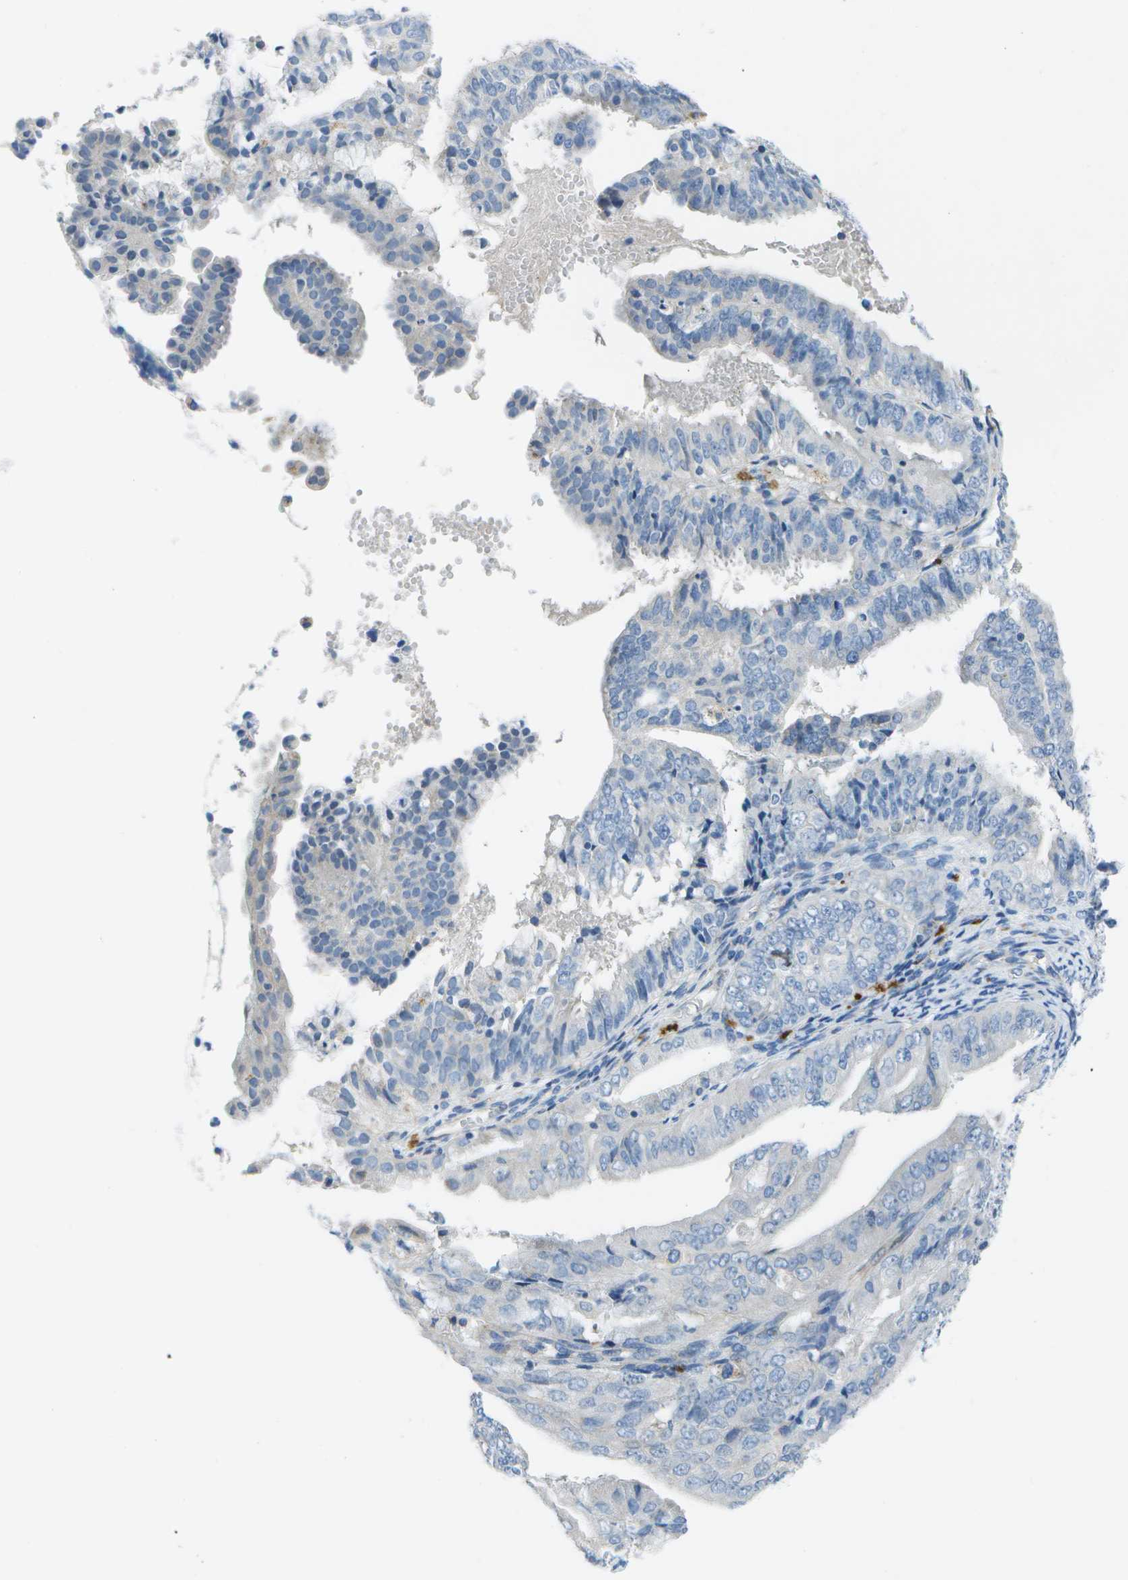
{"staining": {"intensity": "negative", "quantity": "none", "location": "none"}, "tissue": "endometrial cancer", "cell_type": "Tumor cells", "image_type": "cancer", "snomed": [{"axis": "morphology", "description": "Adenocarcinoma, NOS"}, {"axis": "topography", "description": "Endometrium"}], "caption": "Endometrial cancer stained for a protein using IHC displays no expression tumor cells.", "gene": "DCT", "patient": {"sex": "female", "age": 63}}